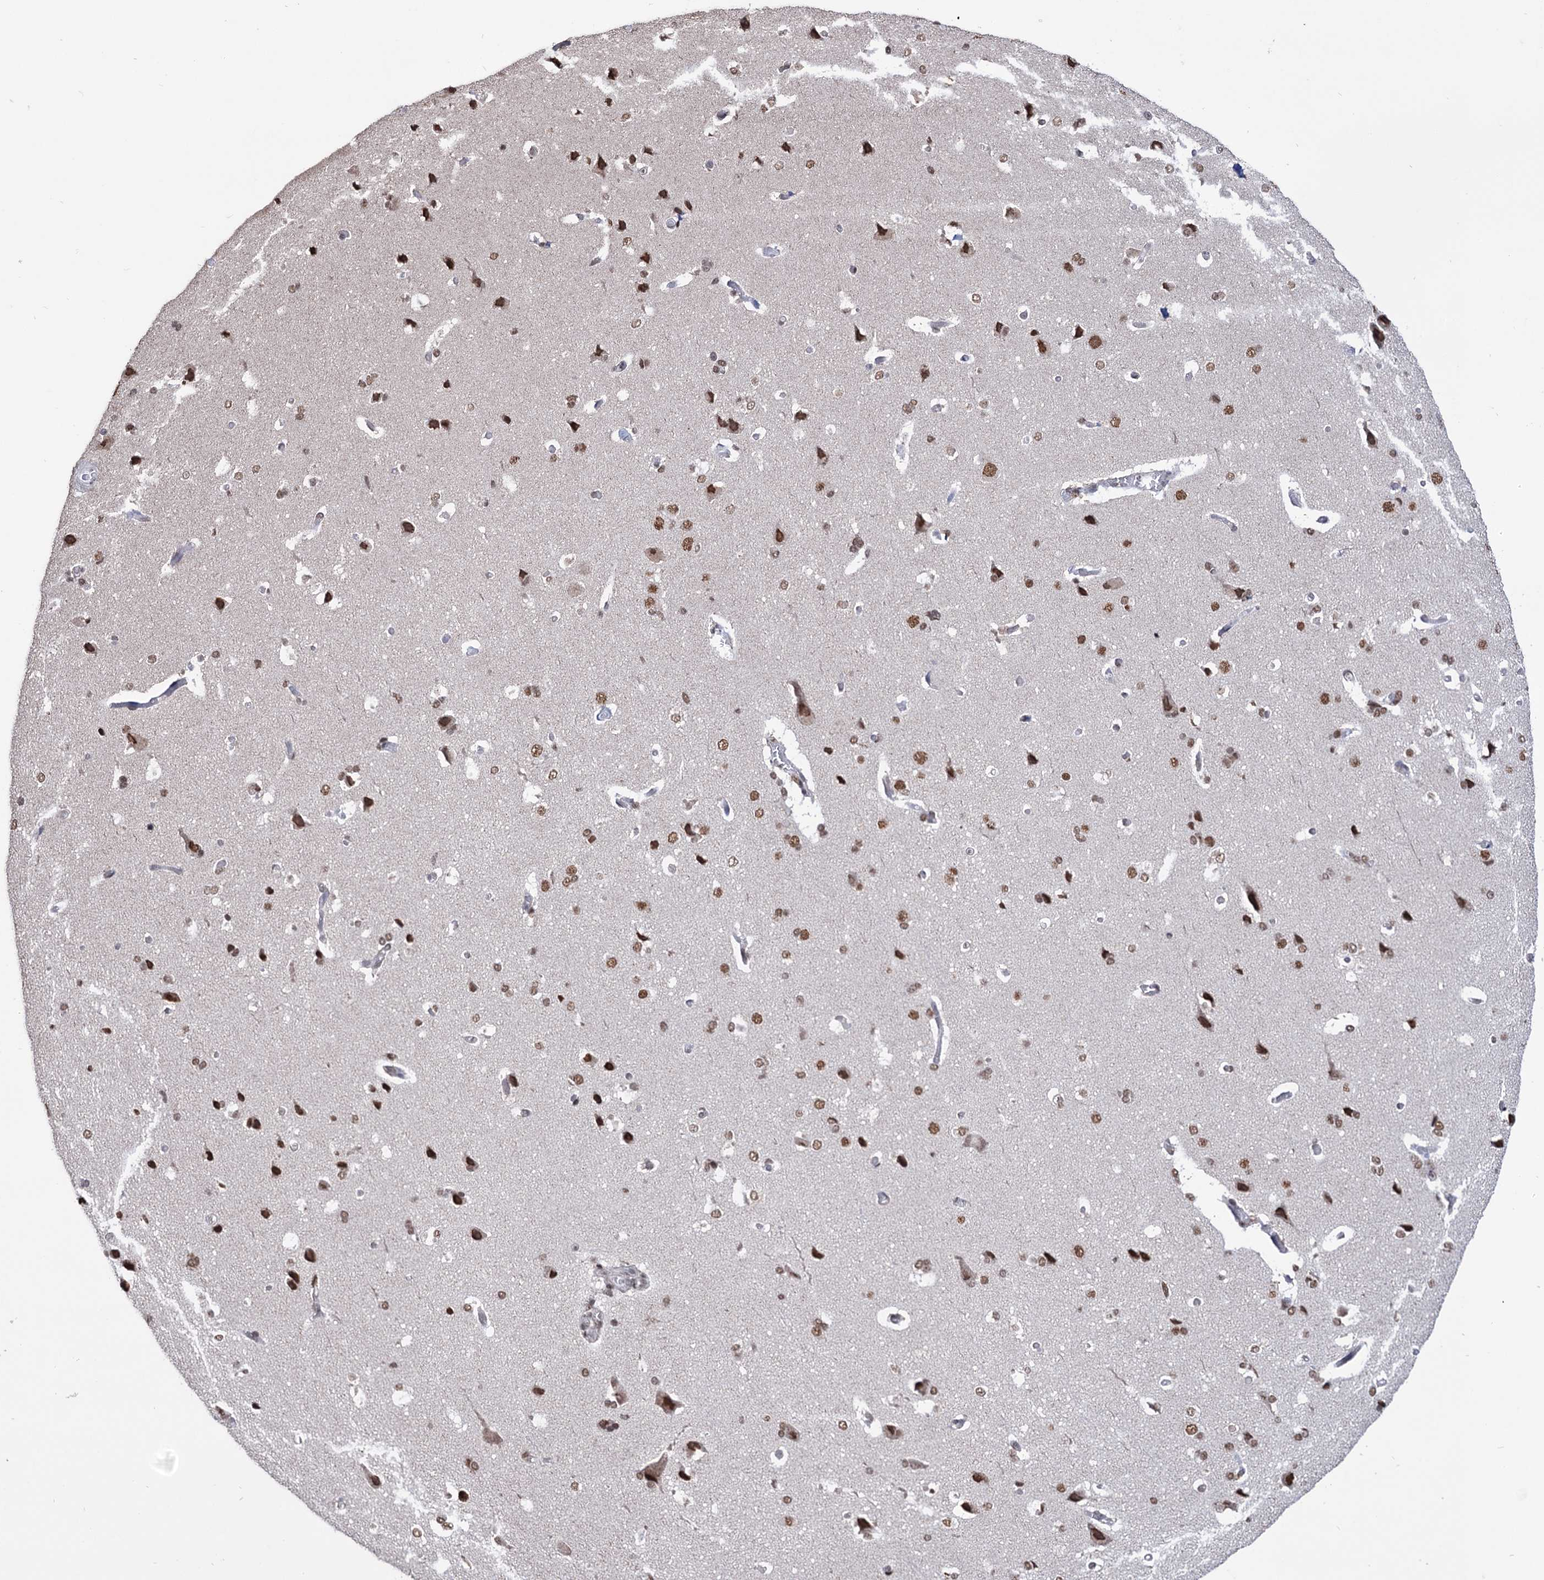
{"staining": {"intensity": "strong", "quantity": ">75%", "location": "nuclear"}, "tissue": "cerebral cortex", "cell_type": "Endothelial cells", "image_type": "normal", "snomed": [{"axis": "morphology", "description": "Normal tissue, NOS"}, {"axis": "topography", "description": "Cerebral cortex"}], "caption": "This histopathology image displays IHC staining of benign cerebral cortex, with high strong nuclear staining in approximately >75% of endothelial cells.", "gene": "ABHD10", "patient": {"sex": "male", "age": 62}}